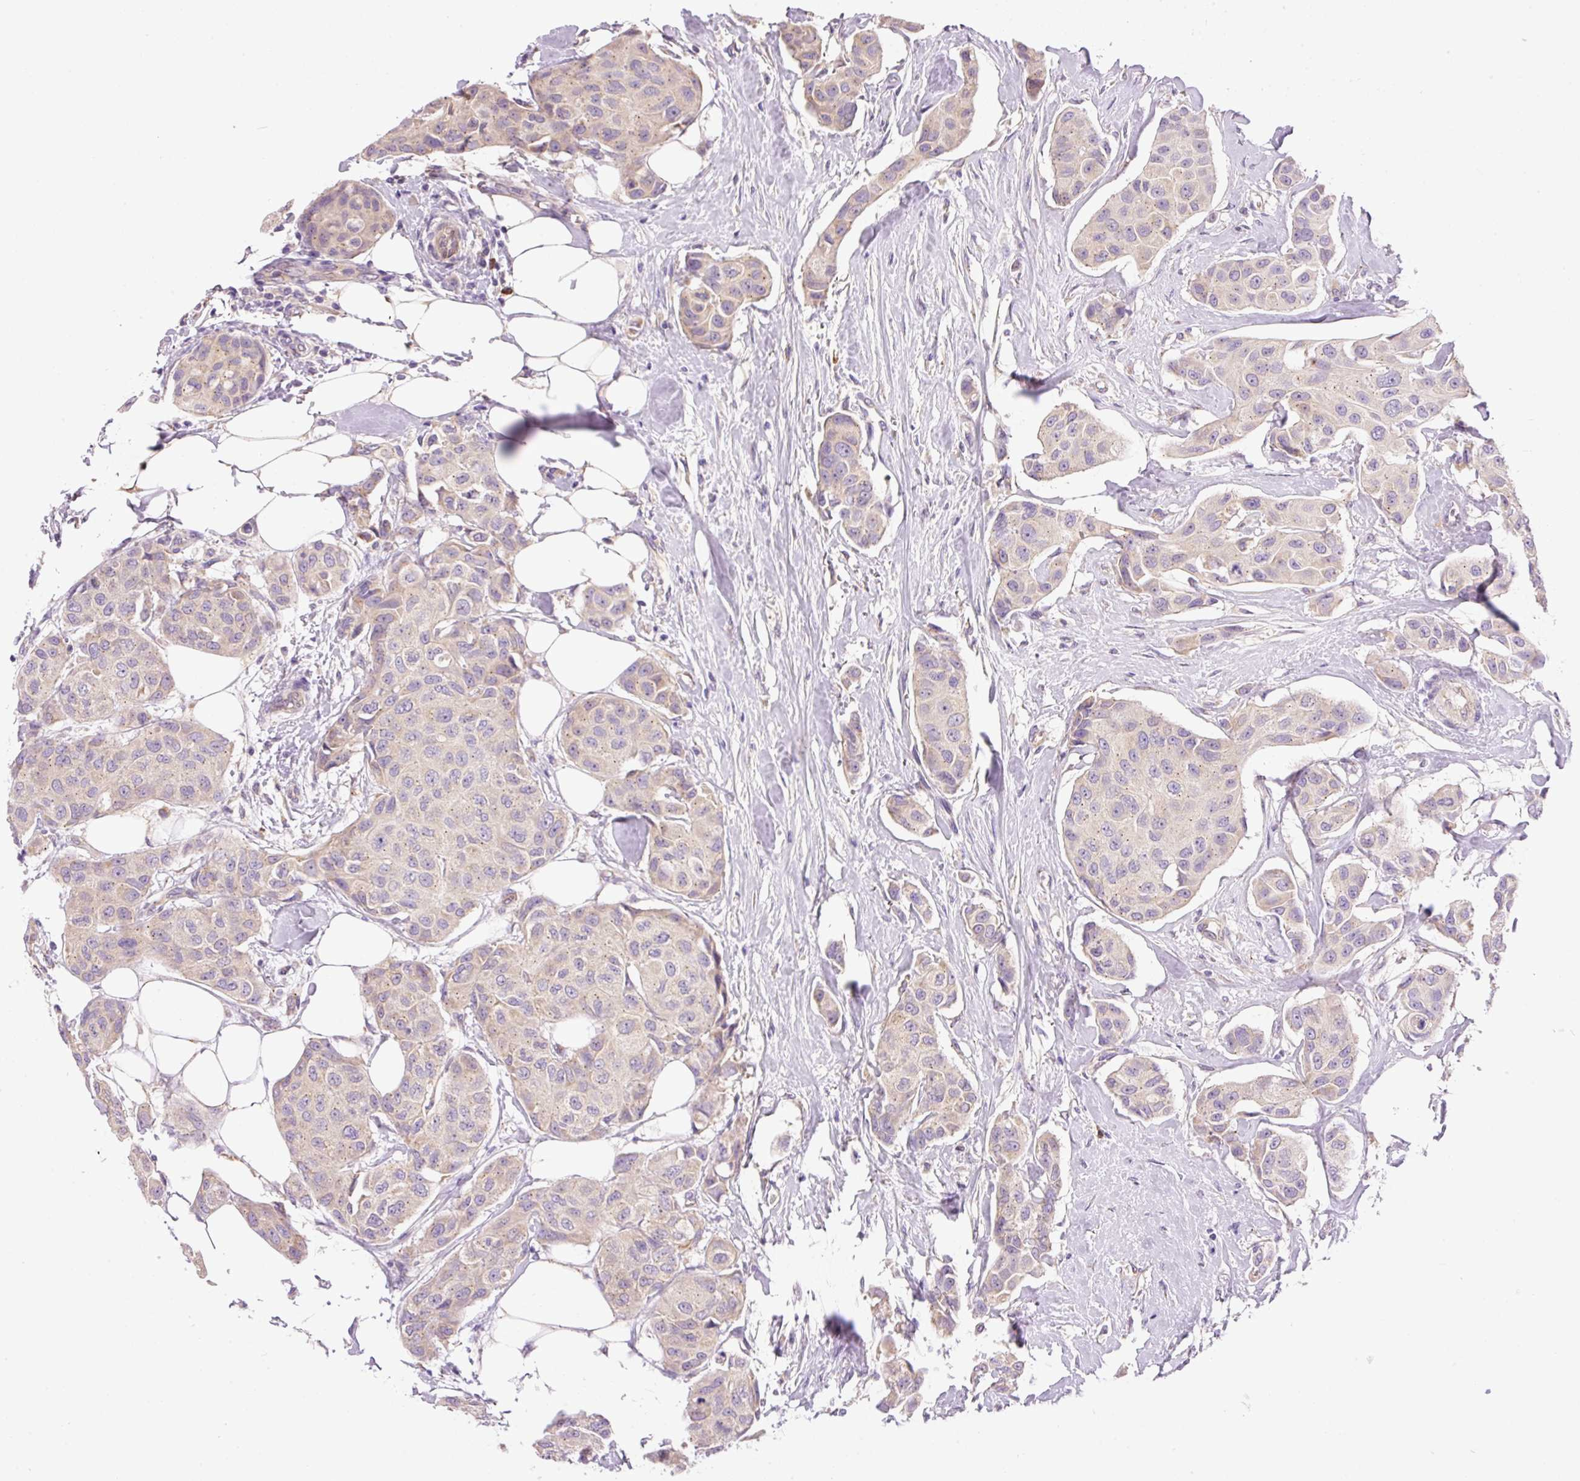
{"staining": {"intensity": "weak", "quantity": ">75%", "location": "cytoplasmic/membranous"}, "tissue": "breast cancer", "cell_type": "Tumor cells", "image_type": "cancer", "snomed": [{"axis": "morphology", "description": "Duct carcinoma"}, {"axis": "topography", "description": "Breast"}, {"axis": "topography", "description": "Lymph node"}], "caption": "Immunohistochemistry (IHC) staining of breast cancer, which reveals low levels of weak cytoplasmic/membranous positivity in about >75% of tumor cells indicating weak cytoplasmic/membranous protein staining. The staining was performed using DAB (brown) for protein detection and nuclei were counterstained in hematoxylin (blue).", "gene": "PNPLA5", "patient": {"sex": "female", "age": 80}}